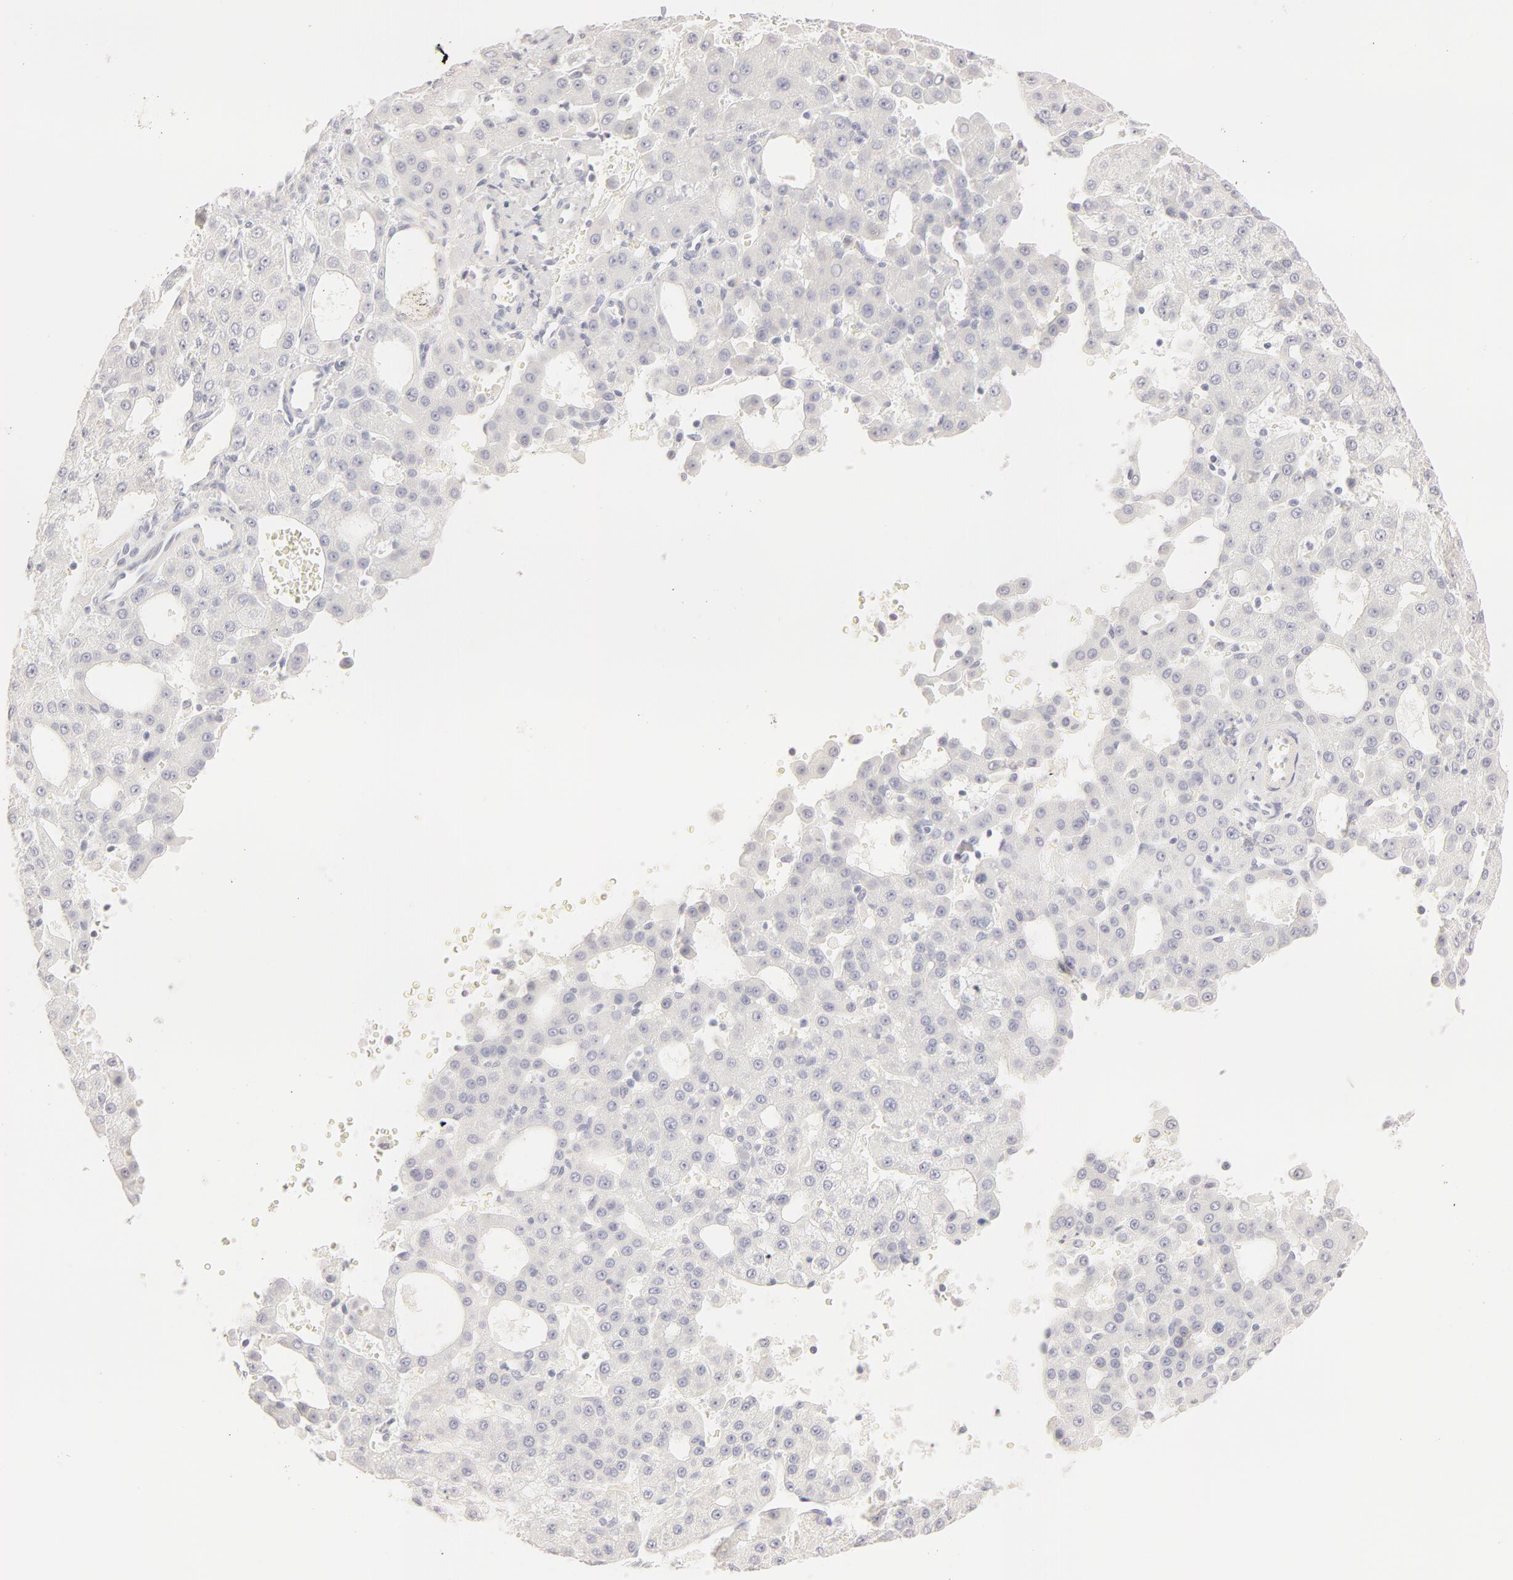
{"staining": {"intensity": "negative", "quantity": "none", "location": "none"}, "tissue": "liver cancer", "cell_type": "Tumor cells", "image_type": "cancer", "snomed": [{"axis": "morphology", "description": "Carcinoma, Hepatocellular, NOS"}, {"axis": "topography", "description": "Liver"}], "caption": "This is an immunohistochemistry histopathology image of human liver cancer (hepatocellular carcinoma). There is no positivity in tumor cells.", "gene": "LGALS7B", "patient": {"sex": "male", "age": 47}}